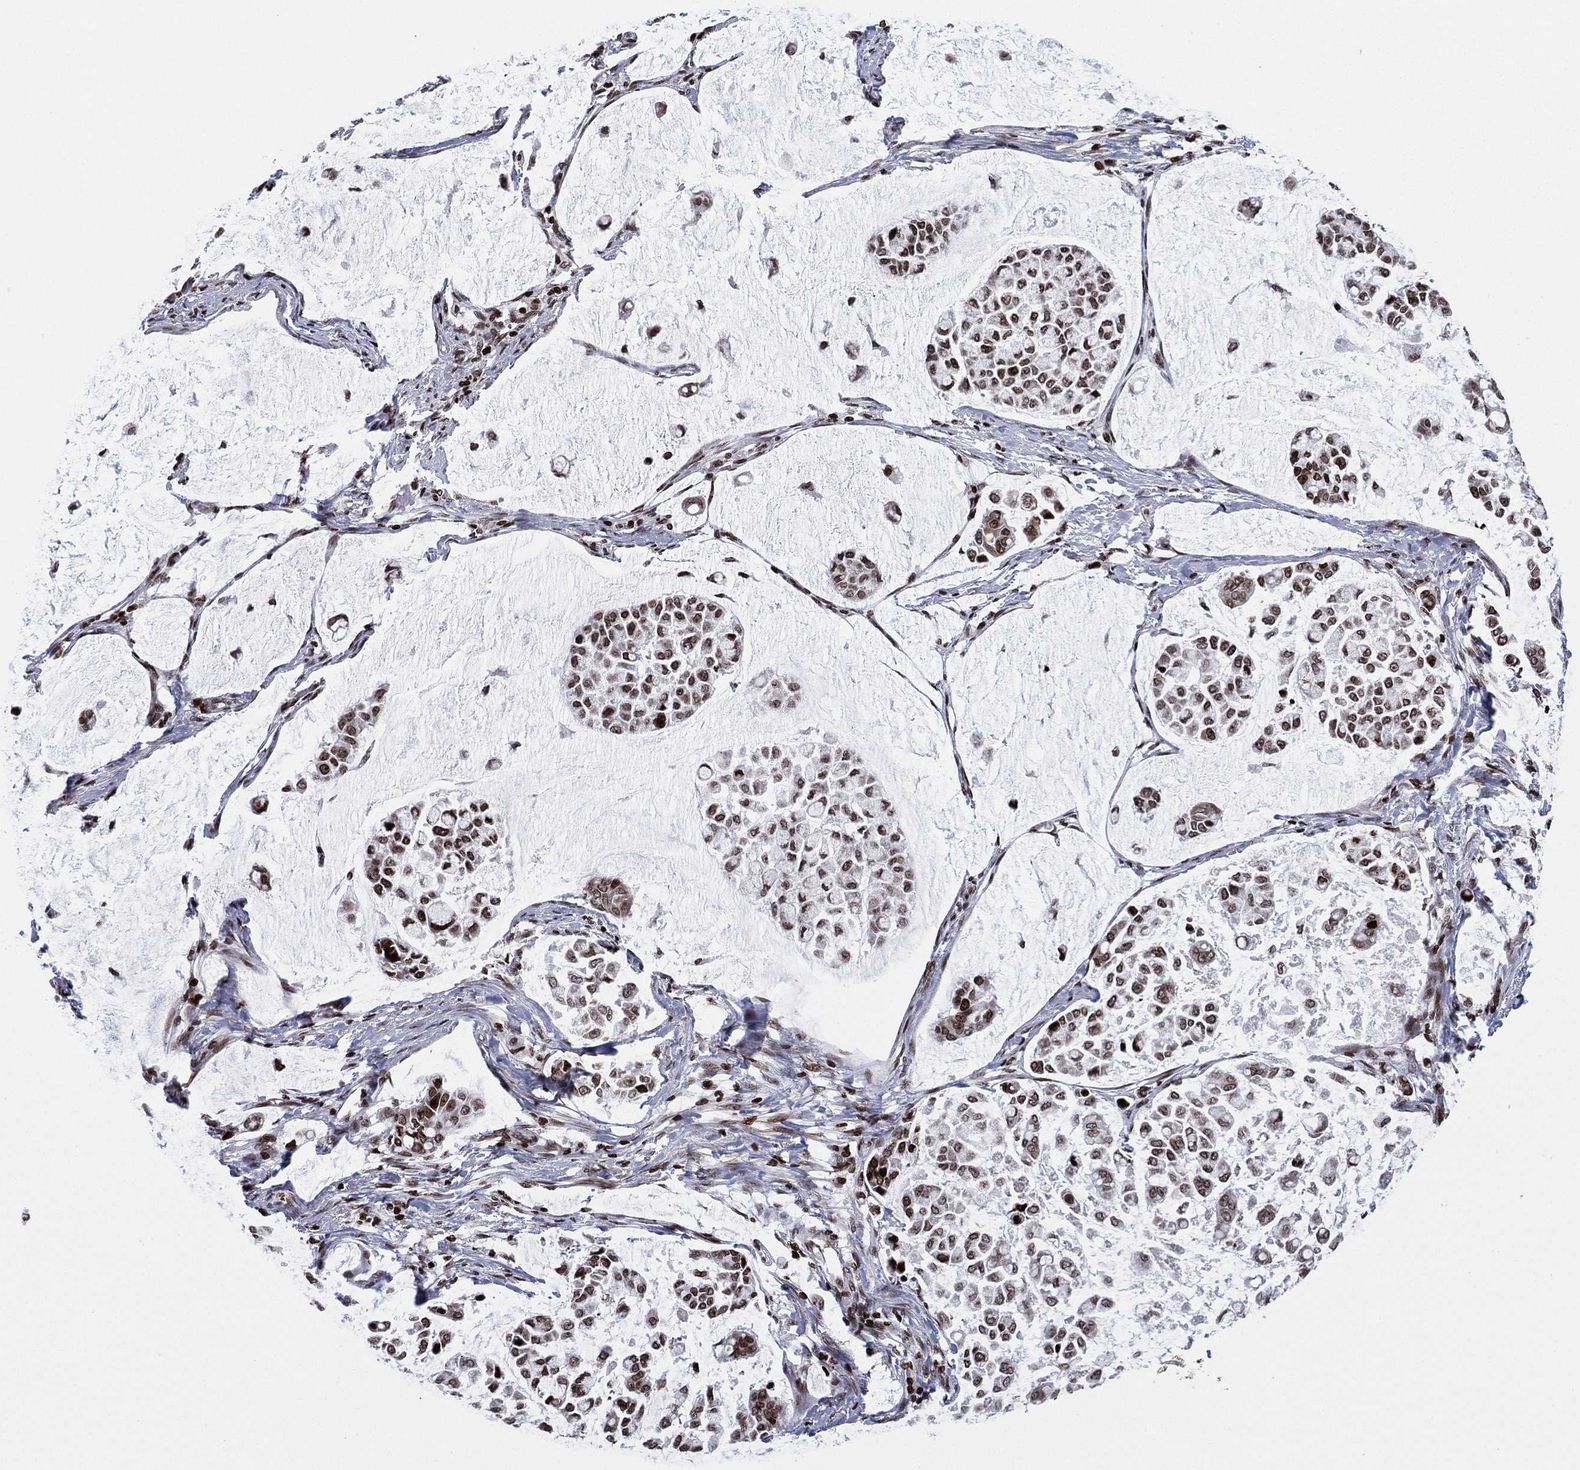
{"staining": {"intensity": "moderate", "quantity": "<25%", "location": "nuclear"}, "tissue": "stomach cancer", "cell_type": "Tumor cells", "image_type": "cancer", "snomed": [{"axis": "morphology", "description": "Adenocarcinoma, NOS"}, {"axis": "topography", "description": "Stomach"}], "caption": "The histopathology image shows a brown stain indicating the presence of a protein in the nuclear of tumor cells in adenocarcinoma (stomach). (Brightfield microscopy of DAB IHC at high magnification).", "gene": "MFSD14A", "patient": {"sex": "male", "age": 82}}